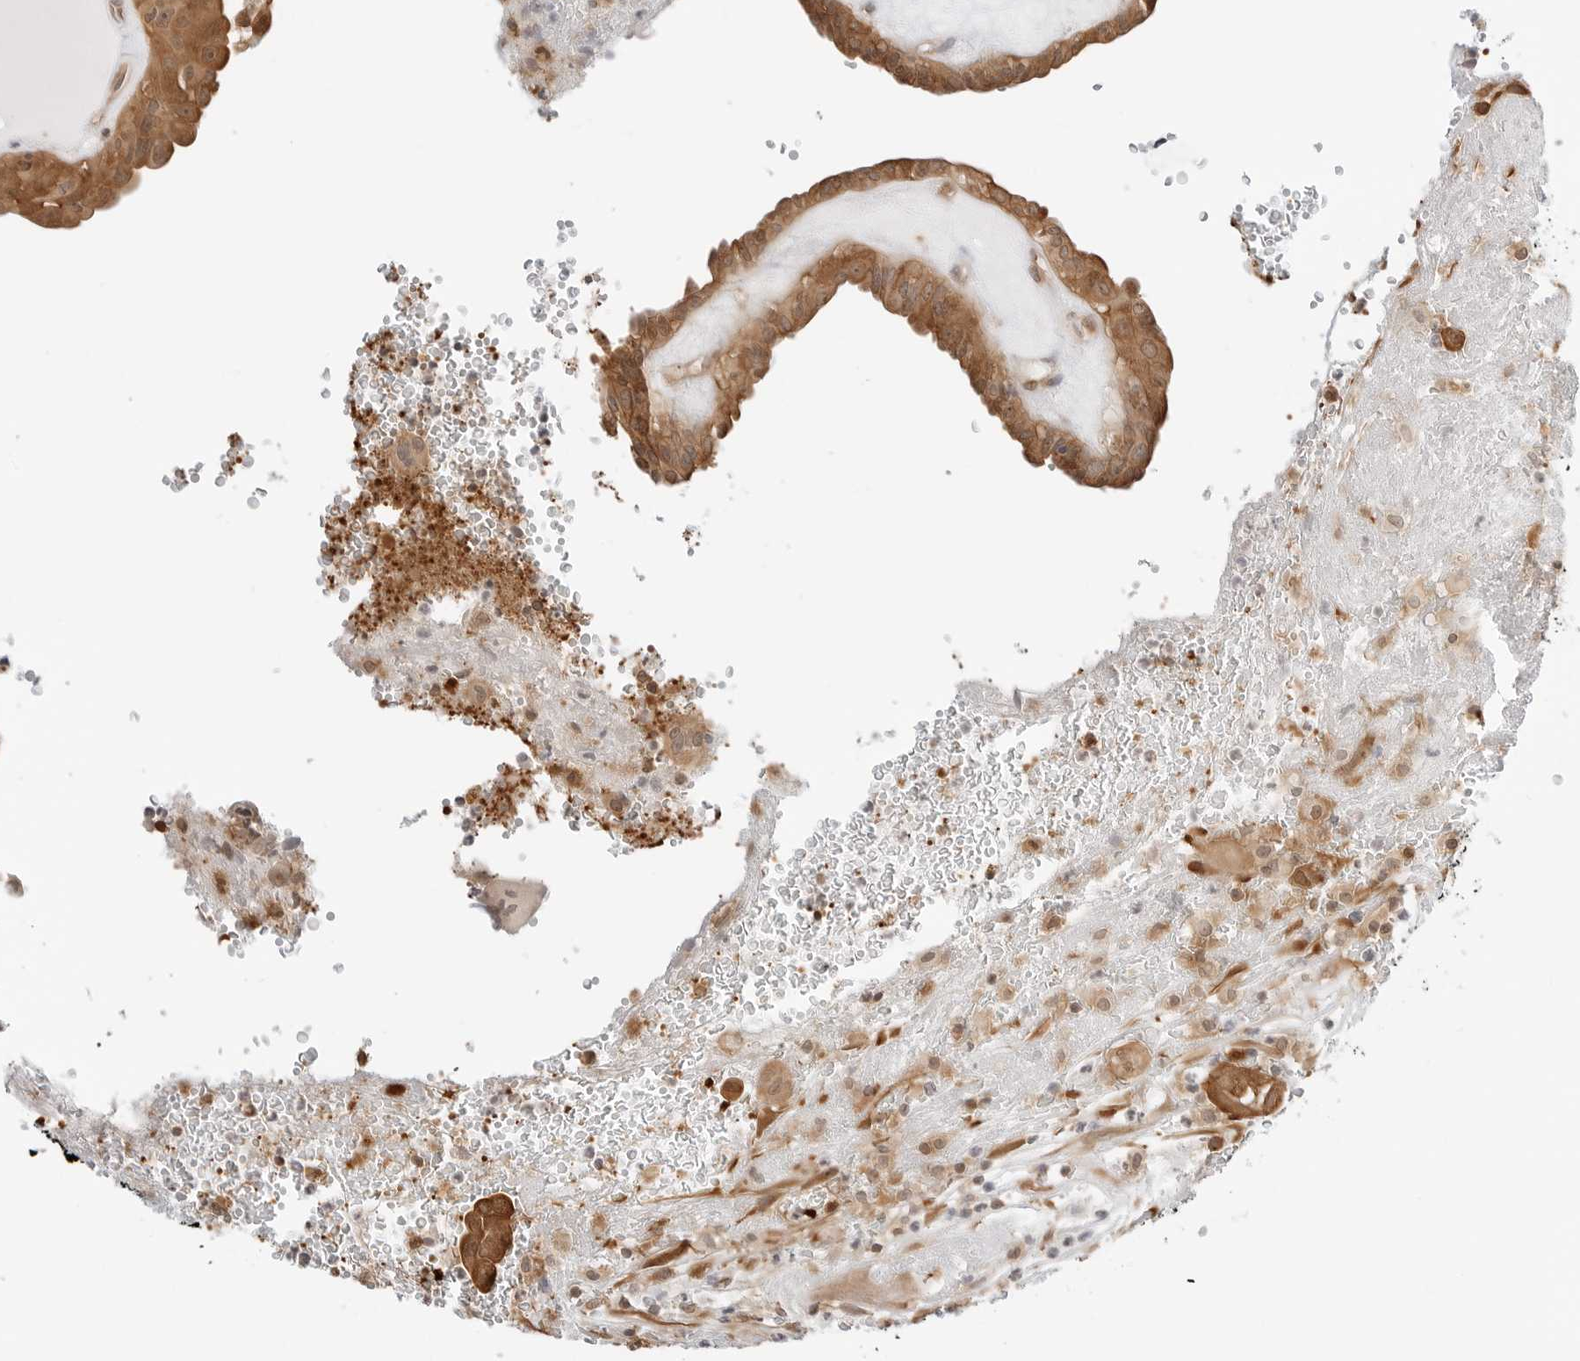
{"staining": {"intensity": "strong", "quantity": ">75%", "location": "cytoplasmic/membranous,nuclear"}, "tissue": "thyroid cancer", "cell_type": "Tumor cells", "image_type": "cancer", "snomed": [{"axis": "morphology", "description": "Papillary adenocarcinoma, NOS"}, {"axis": "topography", "description": "Thyroid gland"}], "caption": "Protein staining demonstrates strong cytoplasmic/membranous and nuclear staining in approximately >75% of tumor cells in papillary adenocarcinoma (thyroid).", "gene": "NUDC", "patient": {"sex": "male", "age": 77}}